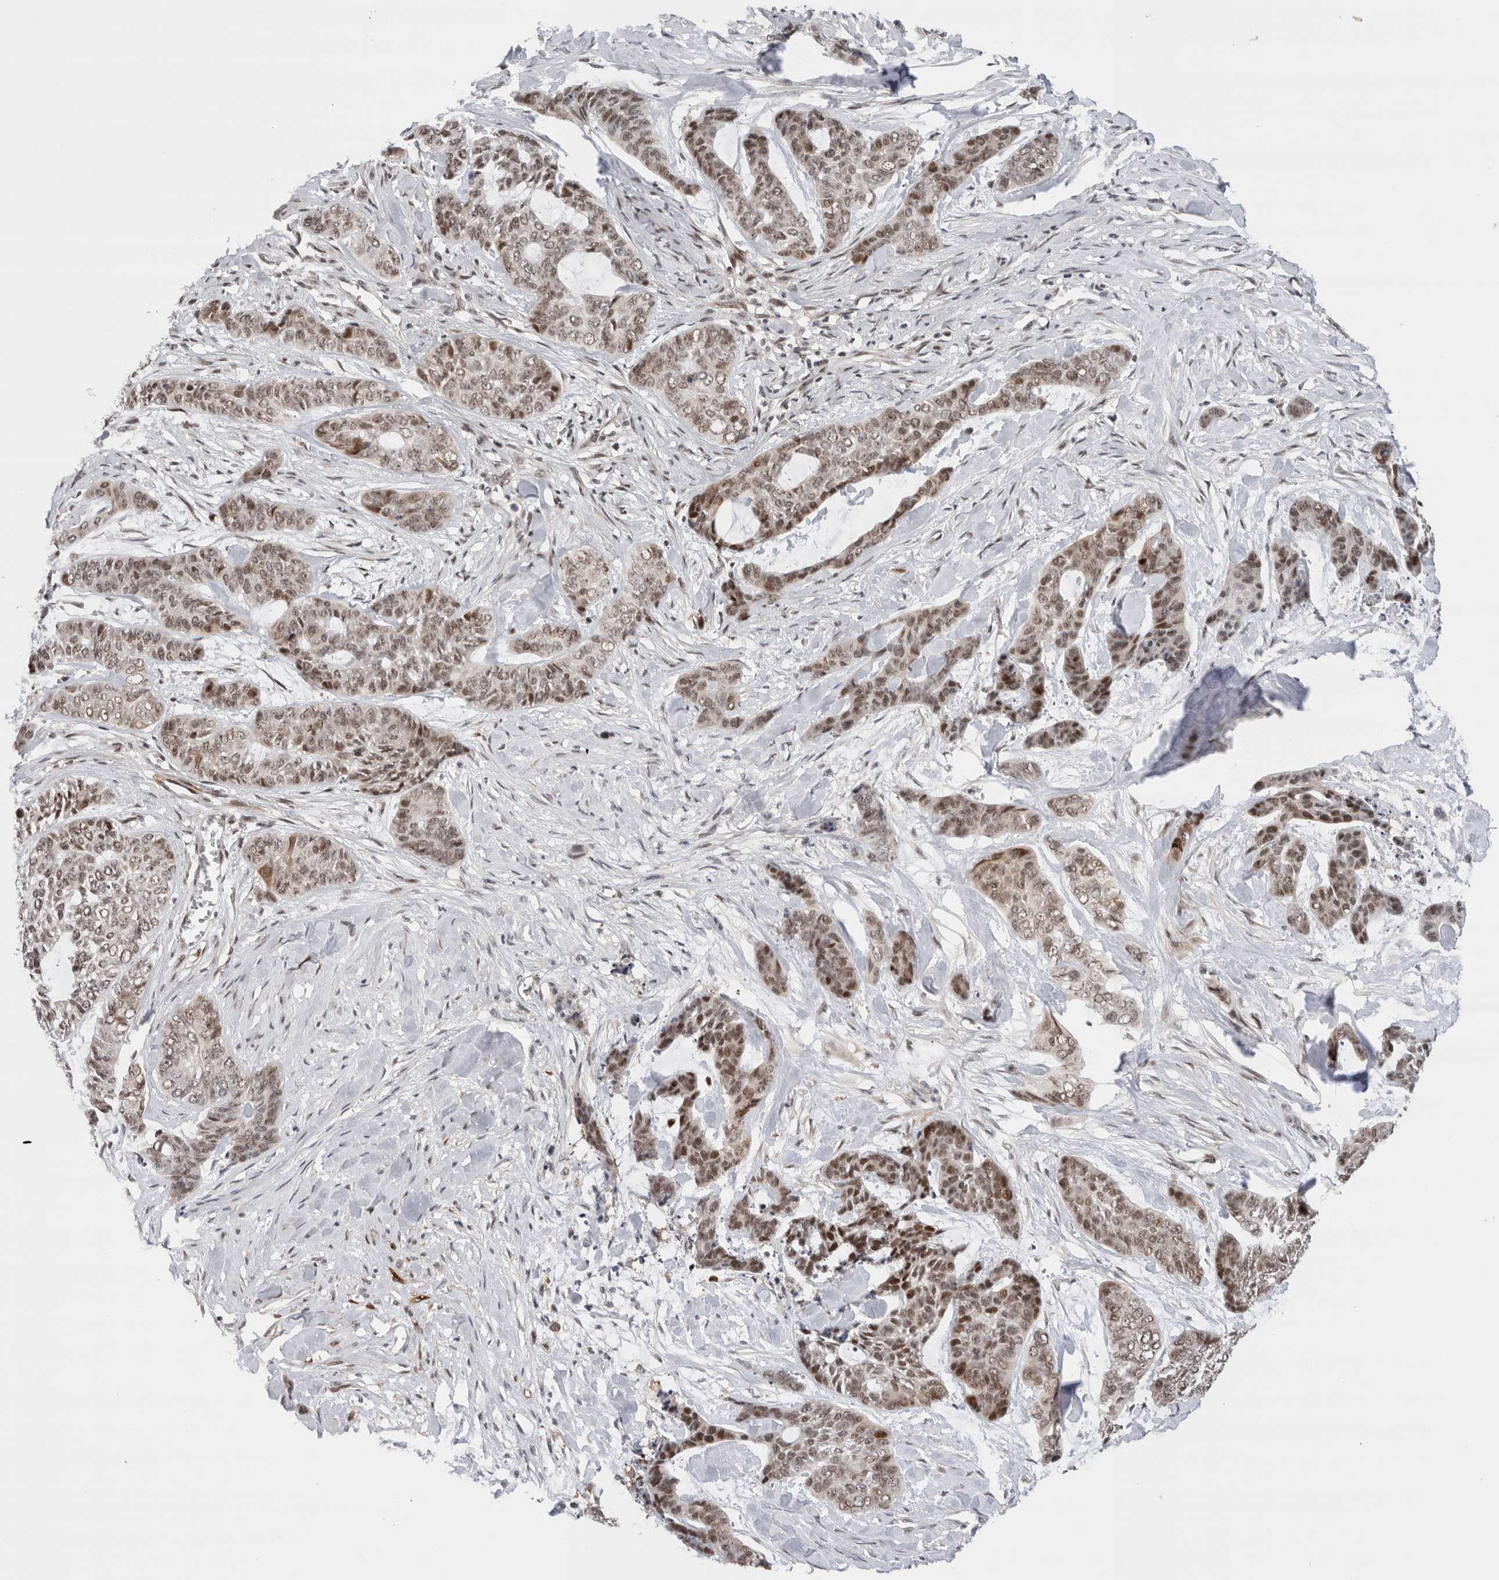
{"staining": {"intensity": "moderate", "quantity": ">75%", "location": "nuclear"}, "tissue": "skin cancer", "cell_type": "Tumor cells", "image_type": "cancer", "snomed": [{"axis": "morphology", "description": "Basal cell carcinoma"}, {"axis": "topography", "description": "Skin"}], "caption": "Brown immunohistochemical staining in skin basal cell carcinoma demonstrates moderate nuclear positivity in about >75% of tumor cells.", "gene": "ZNF521", "patient": {"sex": "female", "age": 64}}